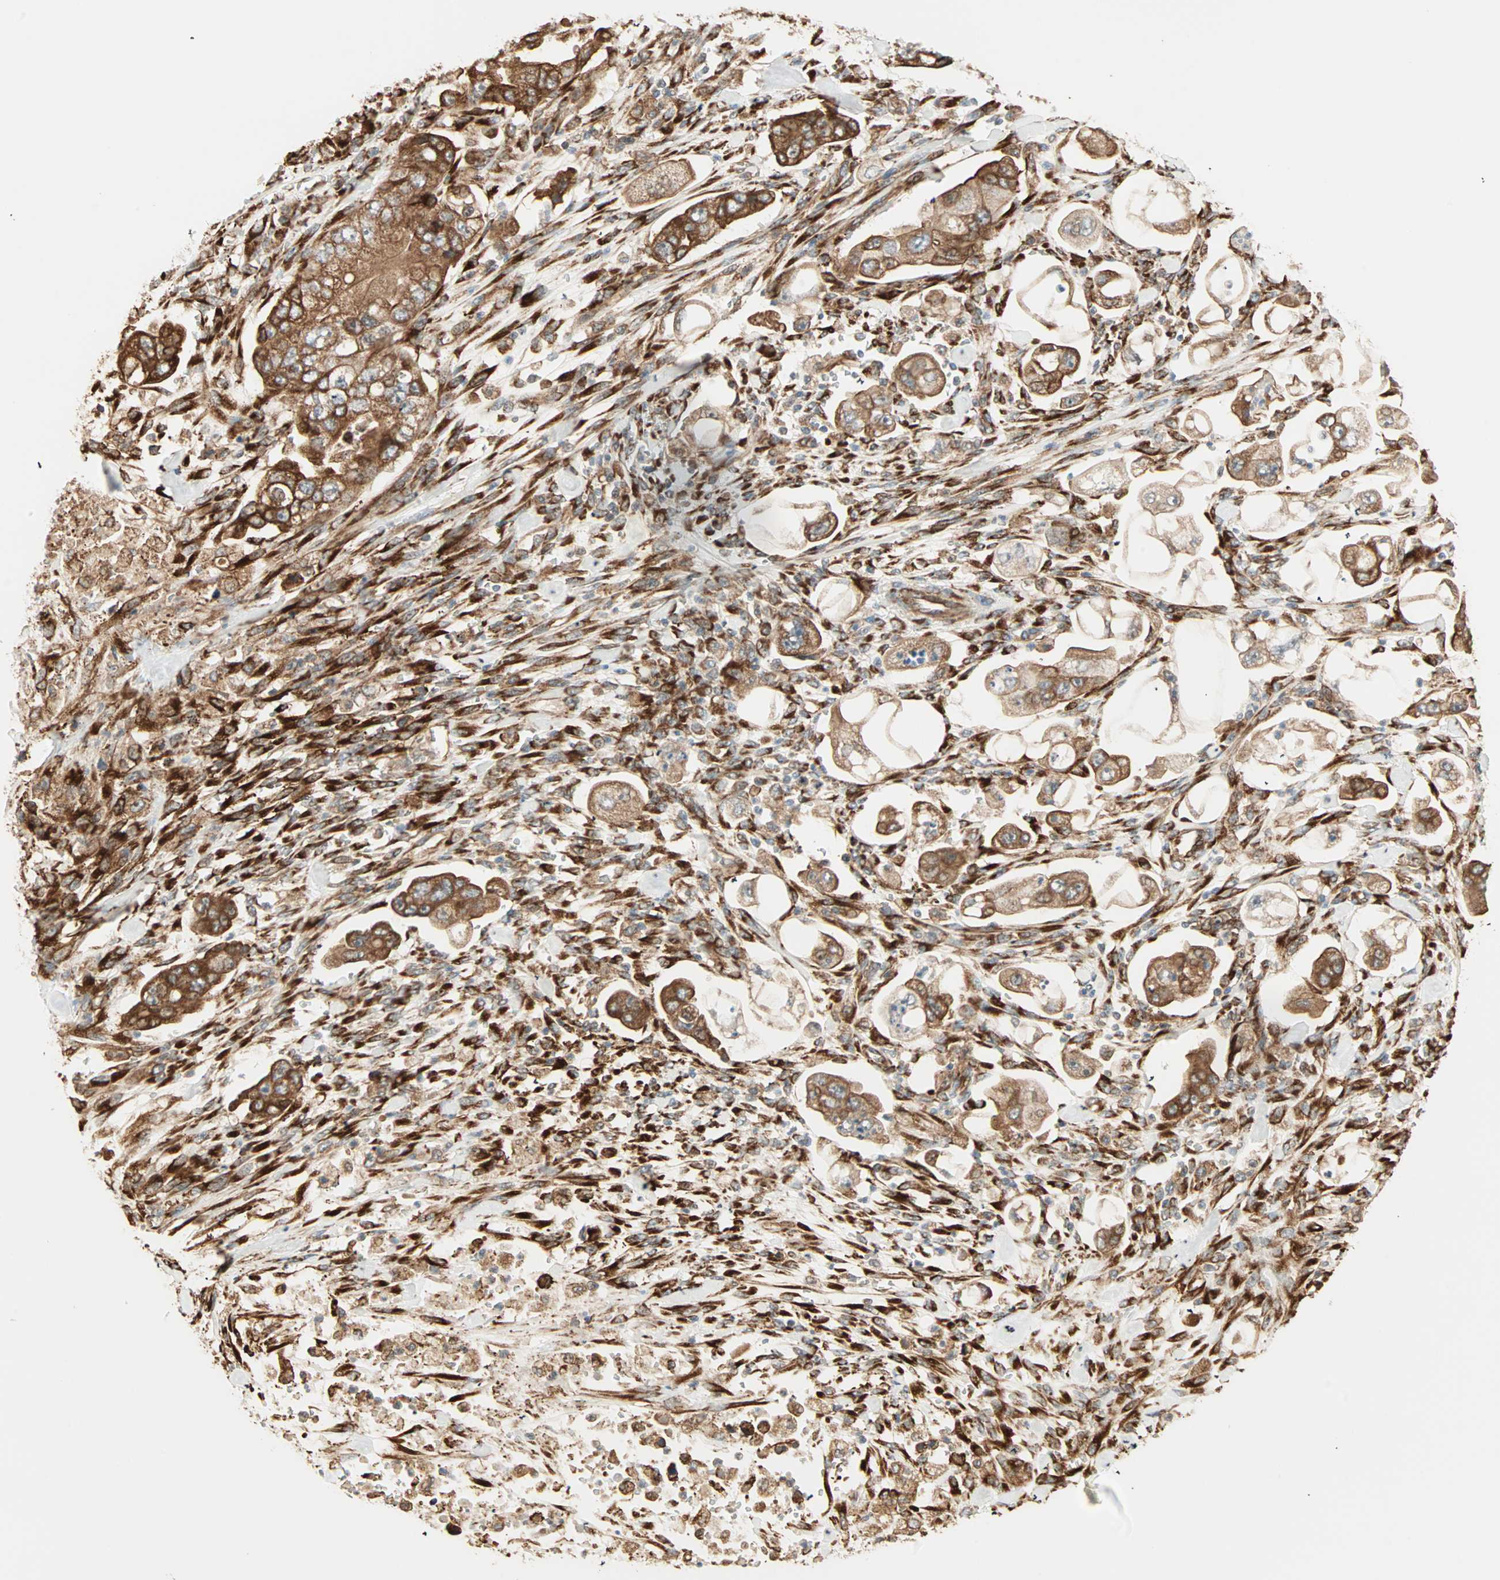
{"staining": {"intensity": "strong", "quantity": ">75%", "location": "cytoplasmic/membranous"}, "tissue": "stomach cancer", "cell_type": "Tumor cells", "image_type": "cancer", "snomed": [{"axis": "morphology", "description": "Adenocarcinoma, NOS"}, {"axis": "topography", "description": "Stomach"}], "caption": "A high-resolution photomicrograph shows immunohistochemistry (IHC) staining of stomach cancer, which displays strong cytoplasmic/membranous positivity in about >75% of tumor cells.", "gene": "P4HA1", "patient": {"sex": "male", "age": 62}}